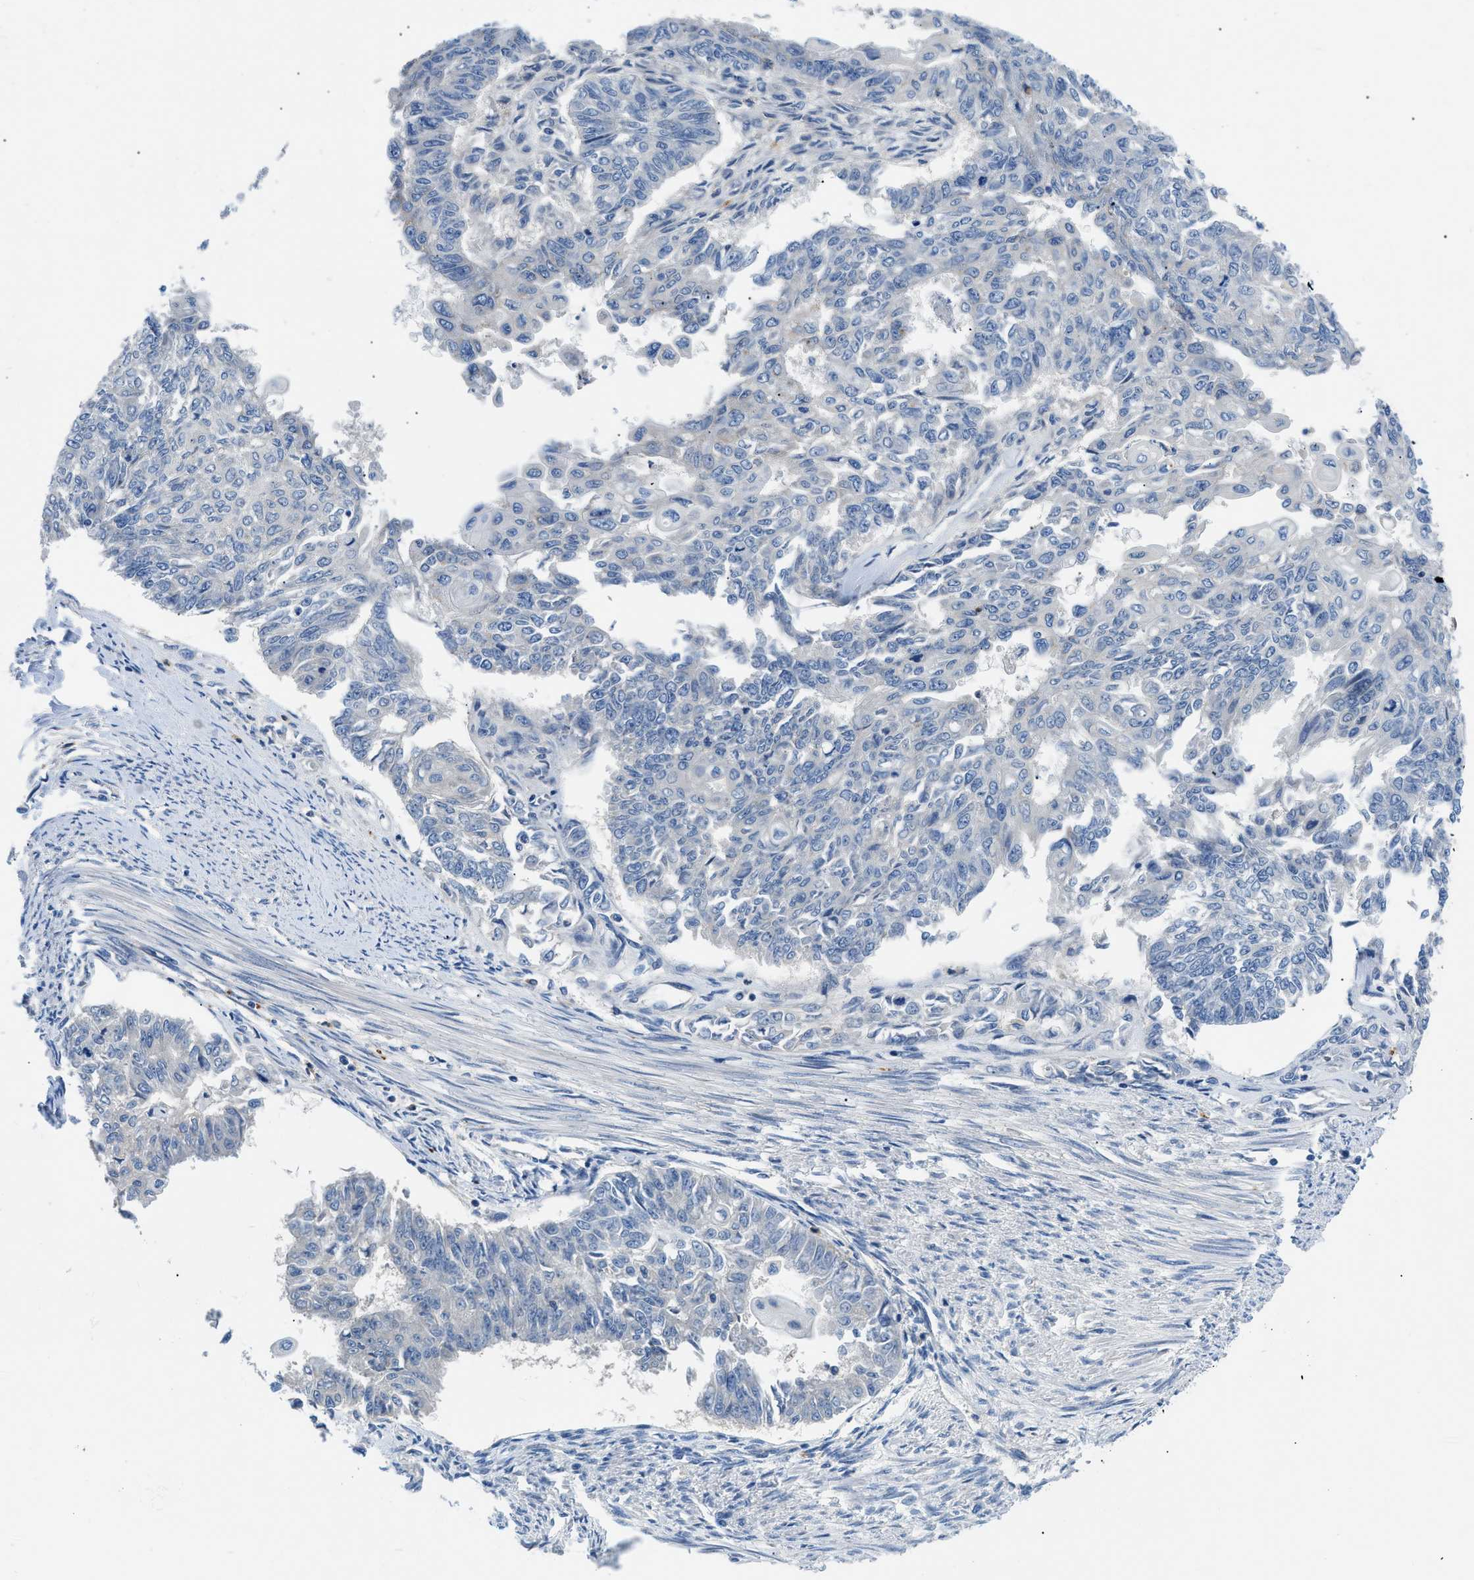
{"staining": {"intensity": "negative", "quantity": "none", "location": "none"}, "tissue": "endometrial cancer", "cell_type": "Tumor cells", "image_type": "cancer", "snomed": [{"axis": "morphology", "description": "Adenocarcinoma, NOS"}, {"axis": "topography", "description": "Endometrium"}], "caption": "Tumor cells show no significant positivity in adenocarcinoma (endometrial). (DAB (3,3'-diaminobenzidine) immunohistochemistry, high magnification).", "gene": "ADGRE3", "patient": {"sex": "female", "age": 32}}